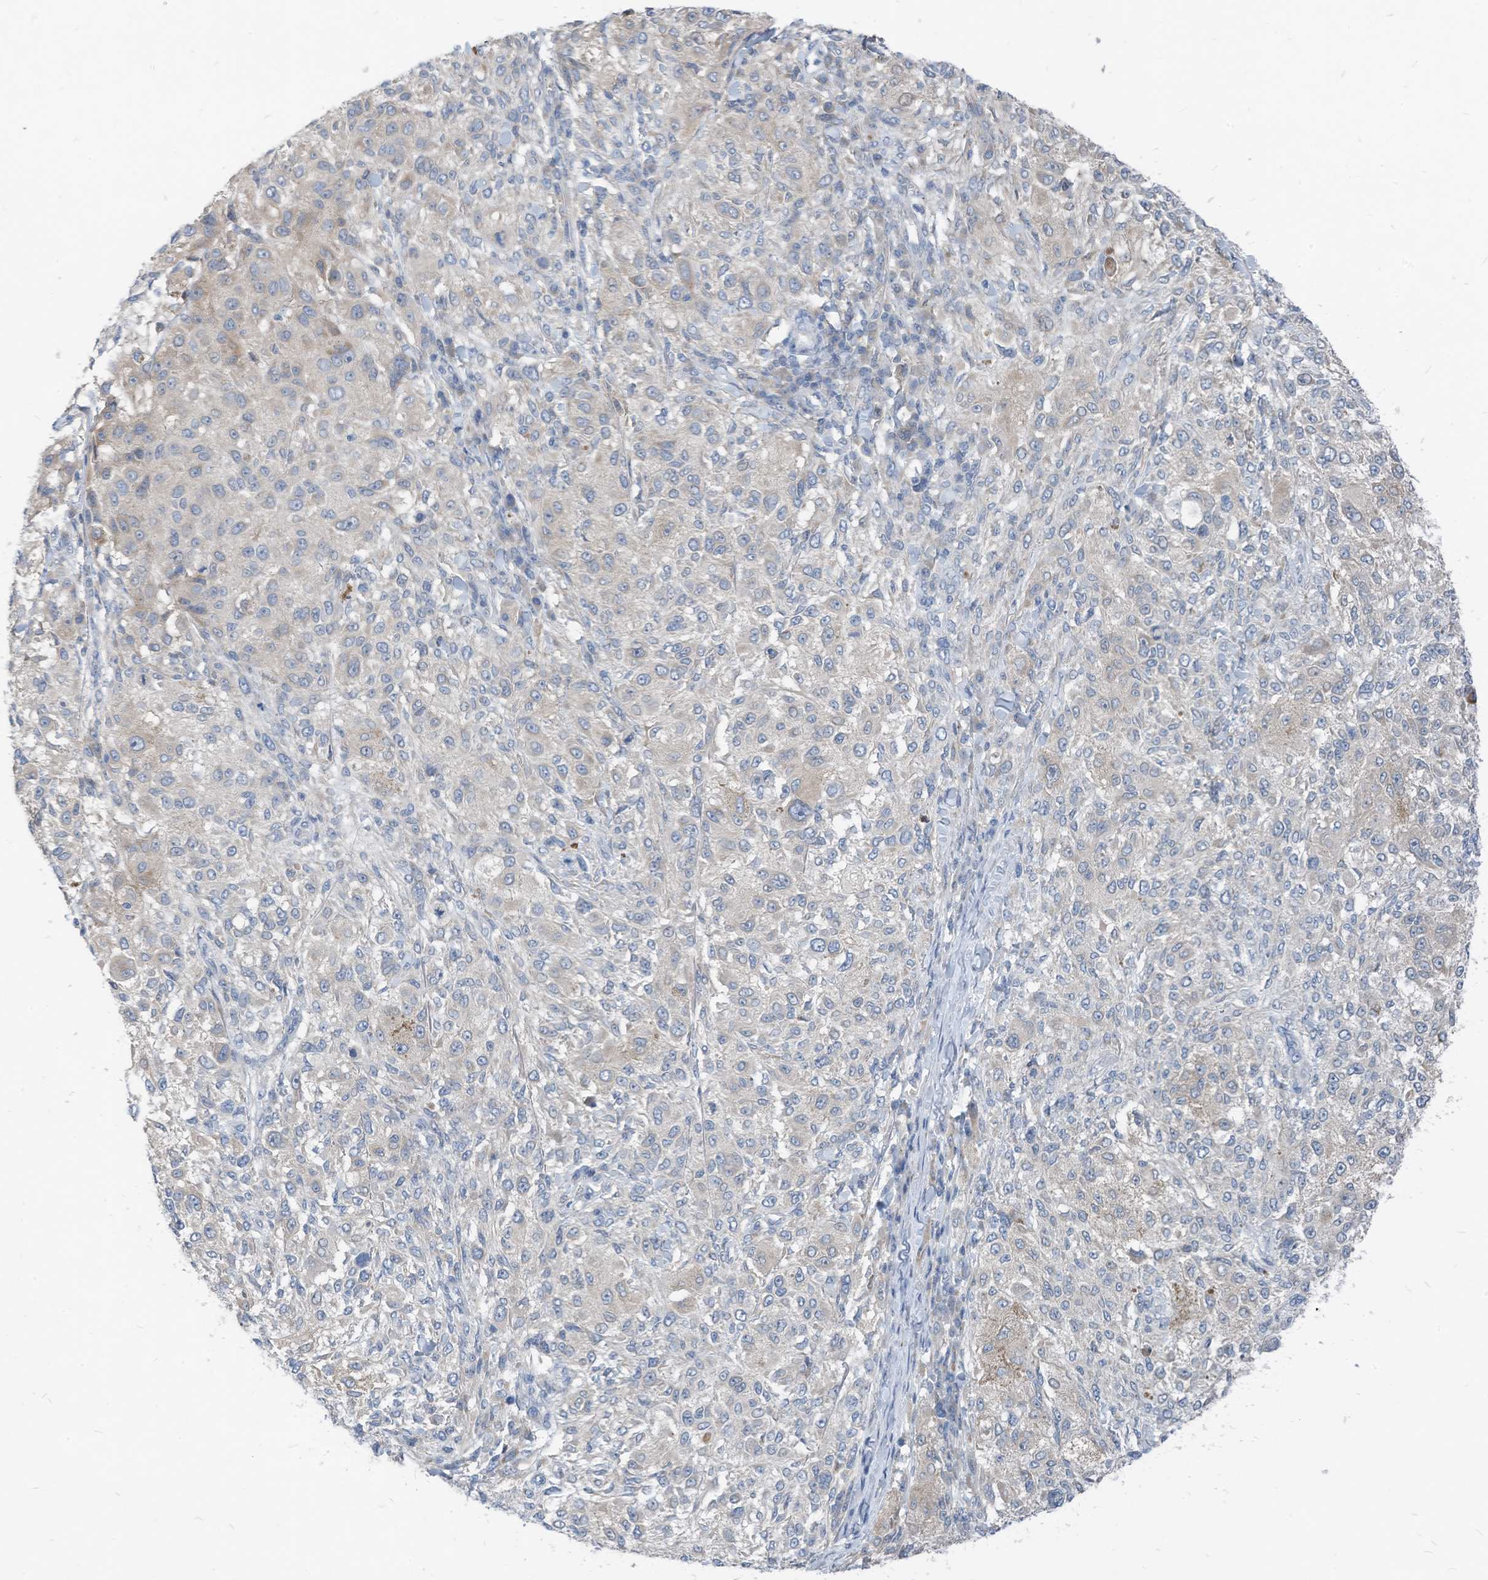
{"staining": {"intensity": "negative", "quantity": "none", "location": "none"}, "tissue": "melanoma", "cell_type": "Tumor cells", "image_type": "cancer", "snomed": [{"axis": "morphology", "description": "Necrosis, NOS"}, {"axis": "morphology", "description": "Malignant melanoma, NOS"}, {"axis": "topography", "description": "Skin"}], "caption": "High power microscopy micrograph of an IHC histopathology image of melanoma, revealing no significant staining in tumor cells. (DAB (3,3'-diaminobenzidine) immunohistochemistry (IHC), high magnification).", "gene": "LDAH", "patient": {"sex": "female", "age": 87}}